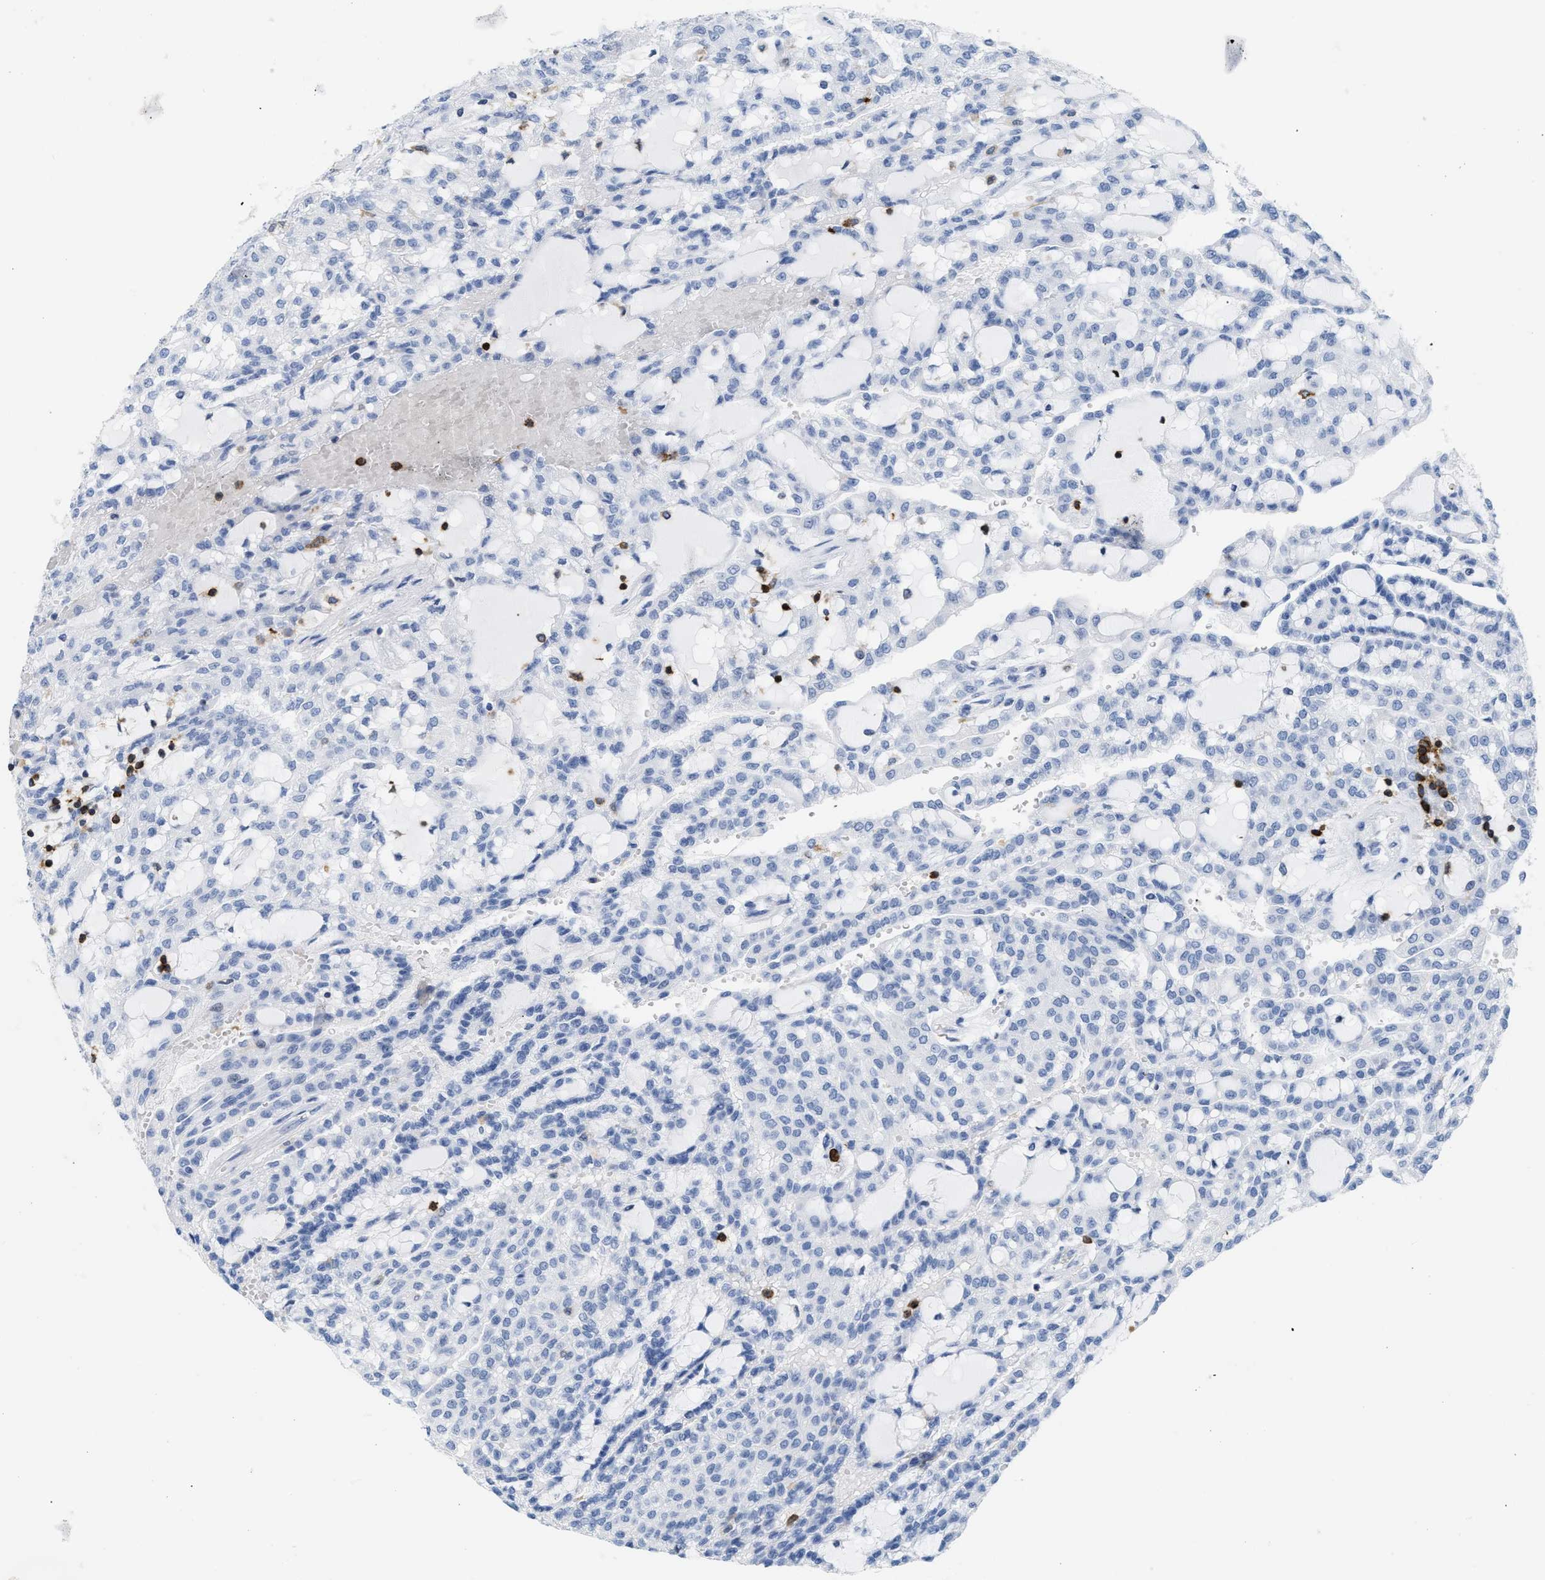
{"staining": {"intensity": "negative", "quantity": "none", "location": "none"}, "tissue": "renal cancer", "cell_type": "Tumor cells", "image_type": "cancer", "snomed": [{"axis": "morphology", "description": "Adenocarcinoma, NOS"}, {"axis": "topography", "description": "Kidney"}], "caption": "IHC photomicrograph of neoplastic tissue: renal cancer stained with DAB (3,3'-diaminobenzidine) shows no significant protein expression in tumor cells. Nuclei are stained in blue.", "gene": "LCP1", "patient": {"sex": "male", "age": 63}}